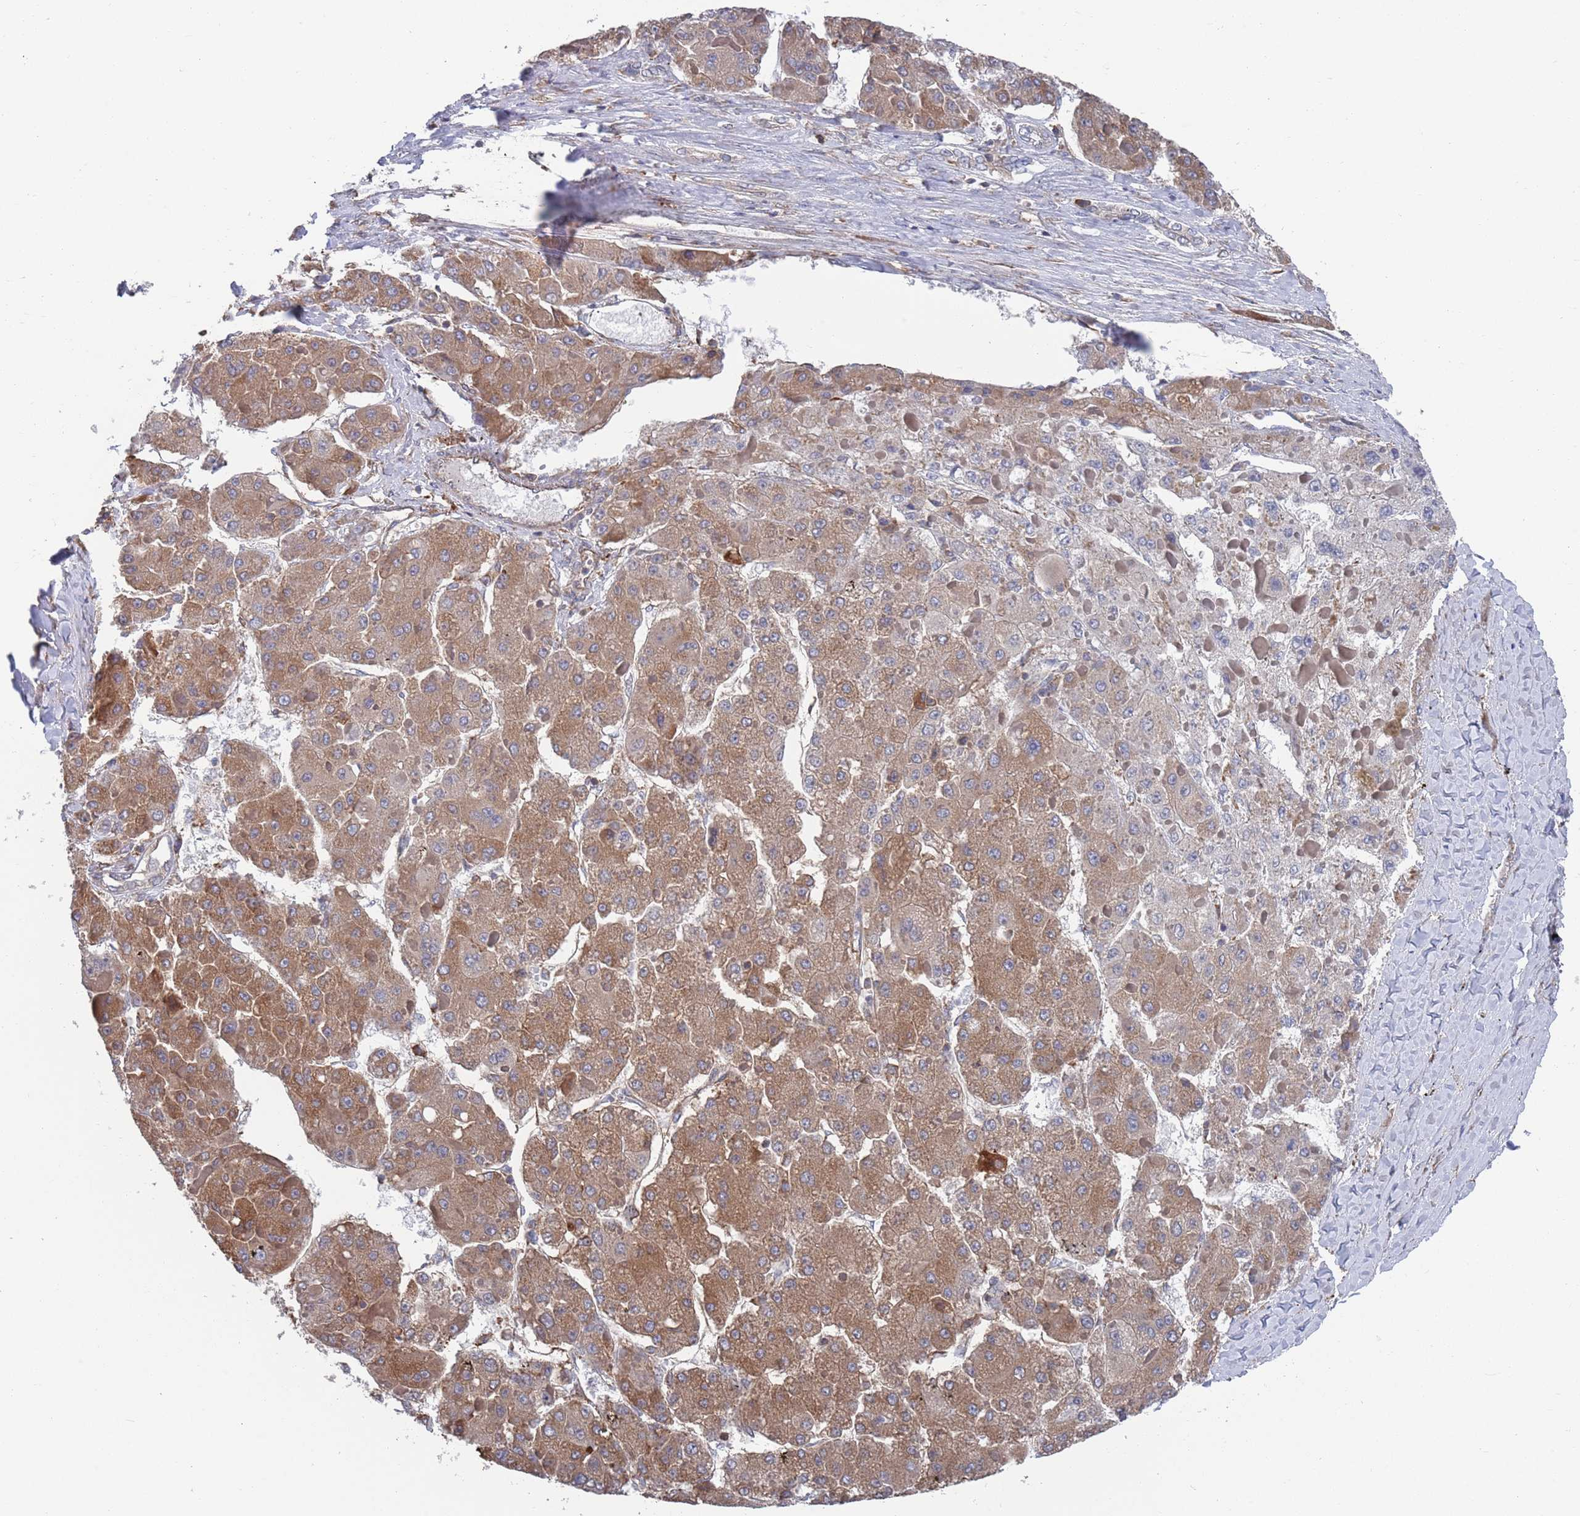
{"staining": {"intensity": "moderate", "quantity": ">75%", "location": "cytoplasmic/membranous"}, "tissue": "liver cancer", "cell_type": "Tumor cells", "image_type": "cancer", "snomed": [{"axis": "morphology", "description": "Carcinoma, Hepatocellular, NOS"}, {"axis": "topography", "description": "Liver"}], "caption": "About >75% of tumor cells in liver cancer reveal moderate cytoplasmic/membranous protein expression as visualized by brown immunohistochemical staining.", "gene": "GID8", "patient": {"sex": "female", "age": 73}}